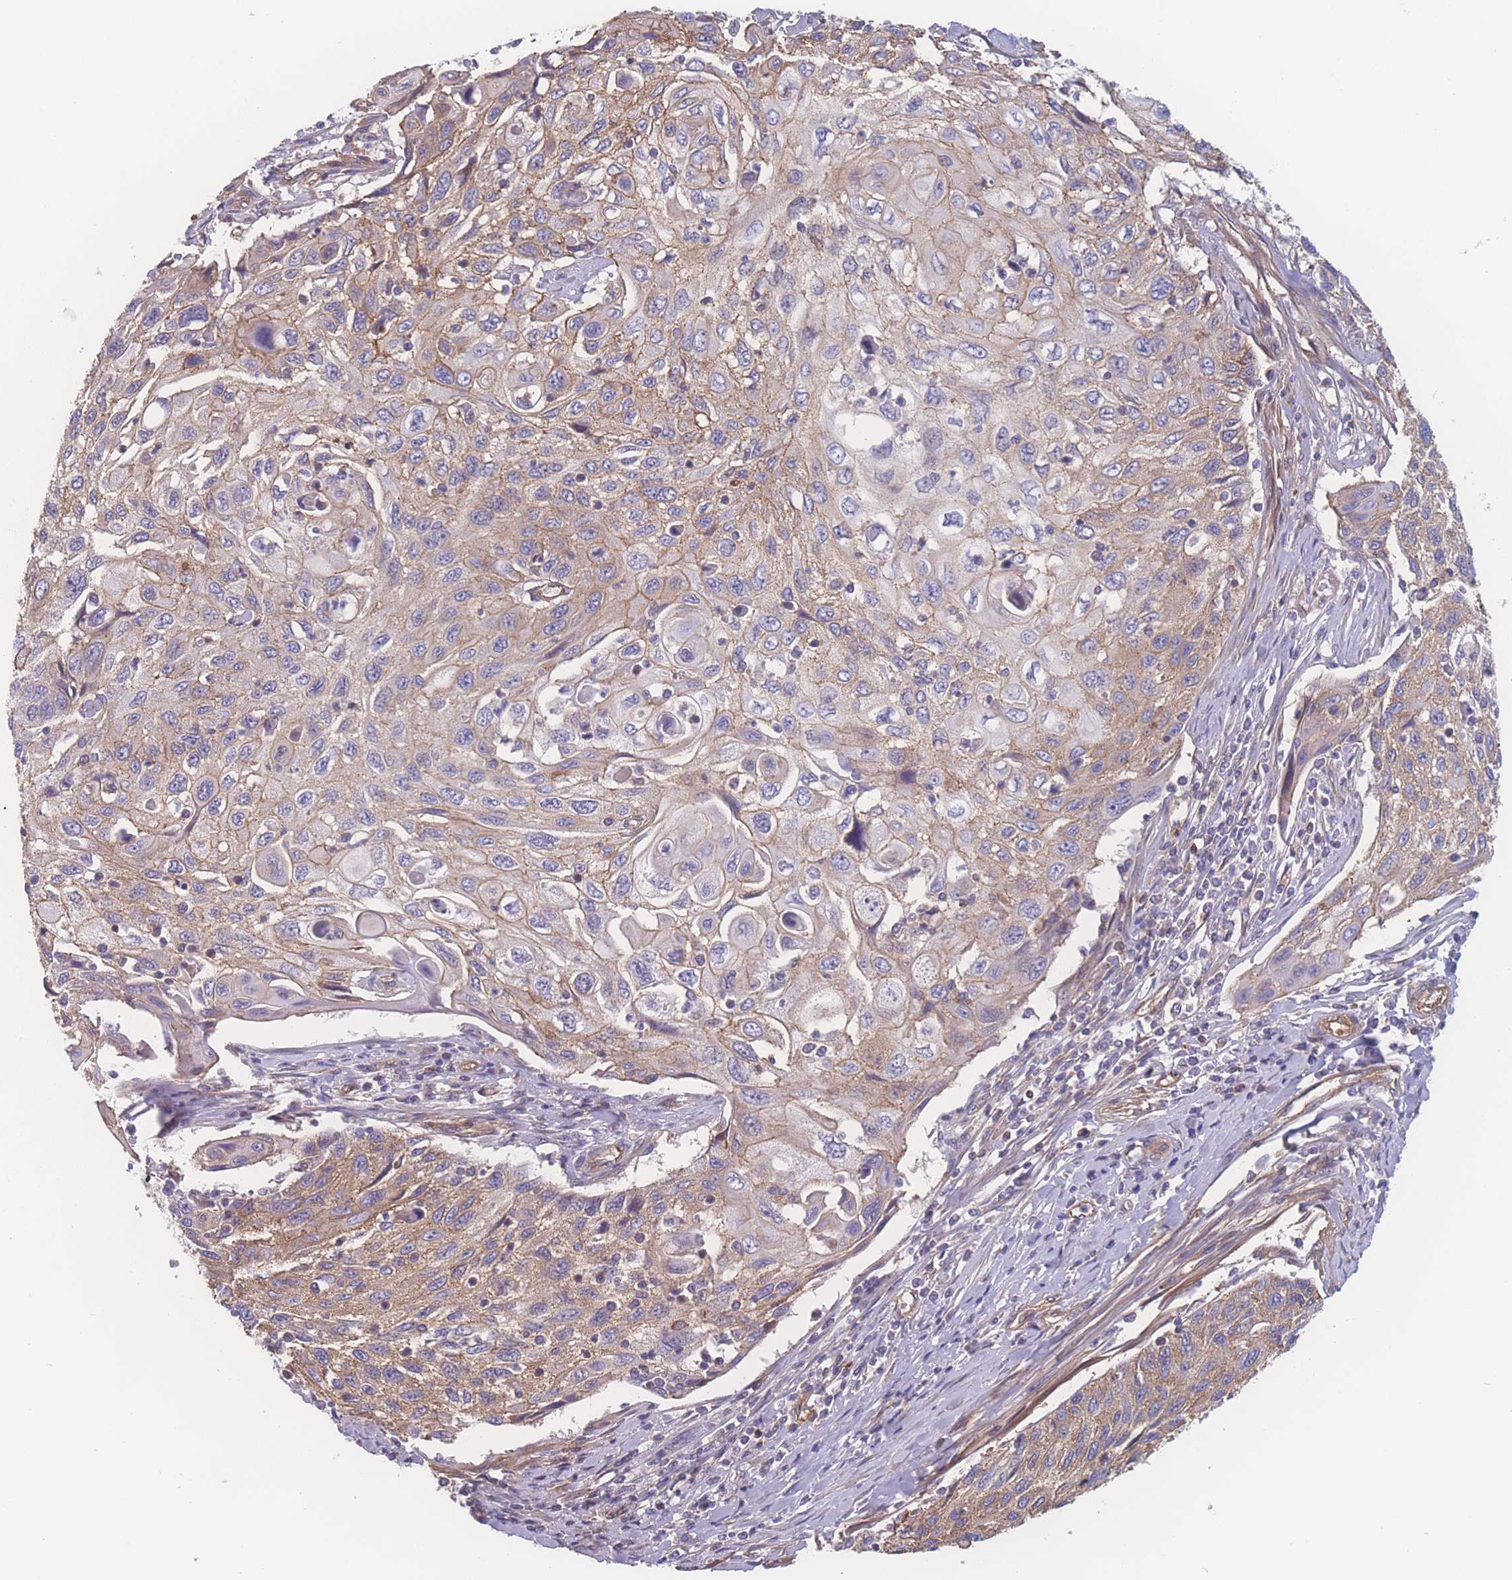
{"staining": {"intensity": "moderate", "quantity": "25%-75%", "location": "cytoplasmic/membranous"}, "tissue": "cervical cancer", "cell_type": "Tumor cells", "image_type": "cancer", "snomed": [{"axis": "morphology", "description": "Squamous cell carcinoma, NOS"}, {"axis": "topography", "description": "Cervix"}], "caption": "DAB (3,3'-diaminobenzidine) immunohistochemical staining of human cervical cancer (squamous cell carcinoma) exhibits moderate cytoplasmic/membranous protein positivity in approximately 25%-75% of tumor cells.", "gene": "CFAP97", "patient": {"sex": "female", "age": 70}}